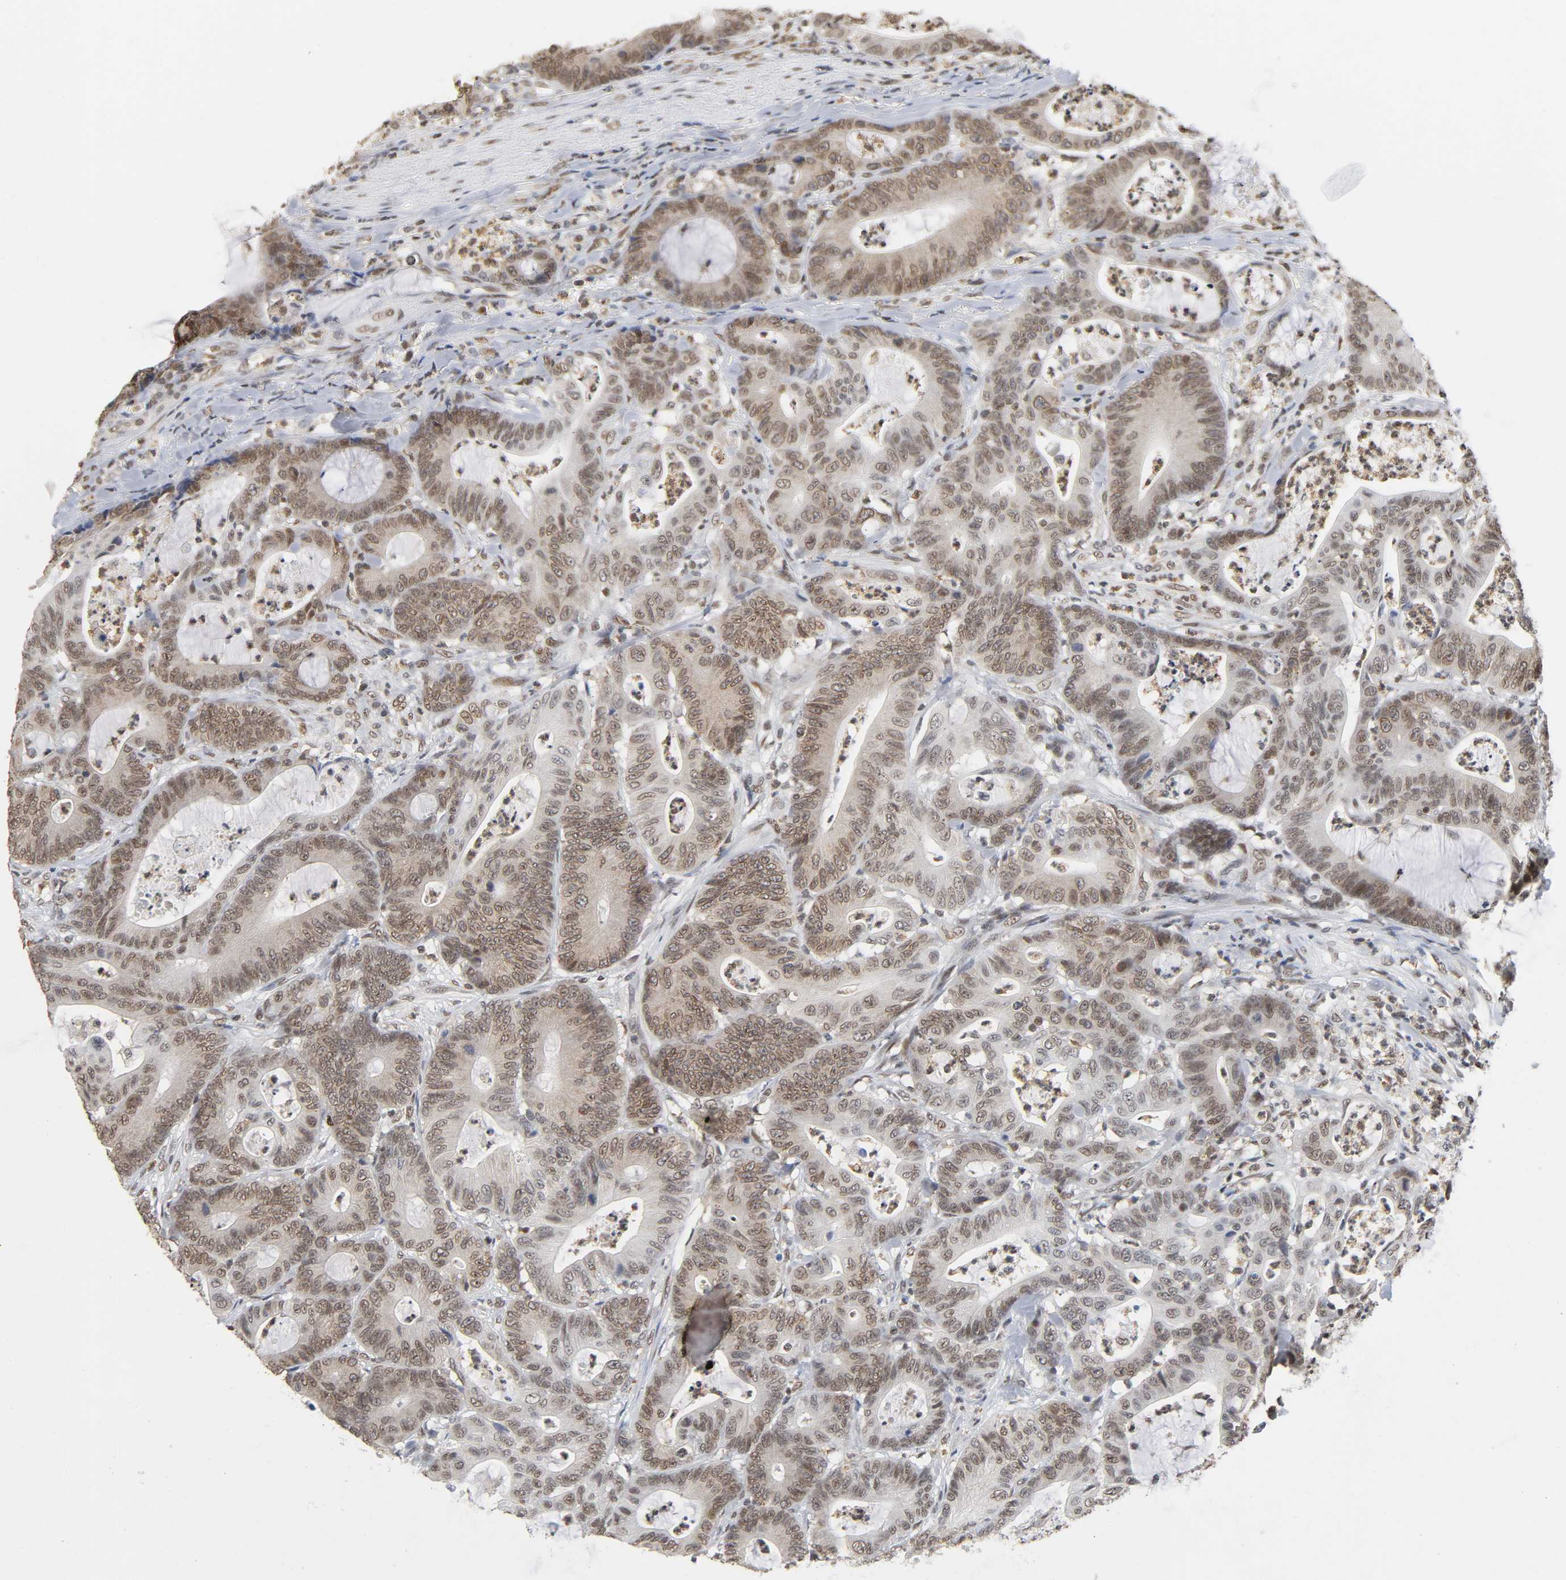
{"staining": {"intensity": "moderate", "quantity": ">75%", "location": "nuclear"}, "tissue": "colorectal cancer", "cell_type": "Tumor cells", "image_type": "cancer", "snomed": [{"axis": "morphology", "description": "Adenocarcinoma, NOS"}, {"axis": "topography", "description": "Colon"}], "caption": "A brown stain shows moderate nuclear expression of a protein in colorectal cancer tumor cells.", "gene": "SUMO1", "patient": {"sex": "female", "age": 84}}